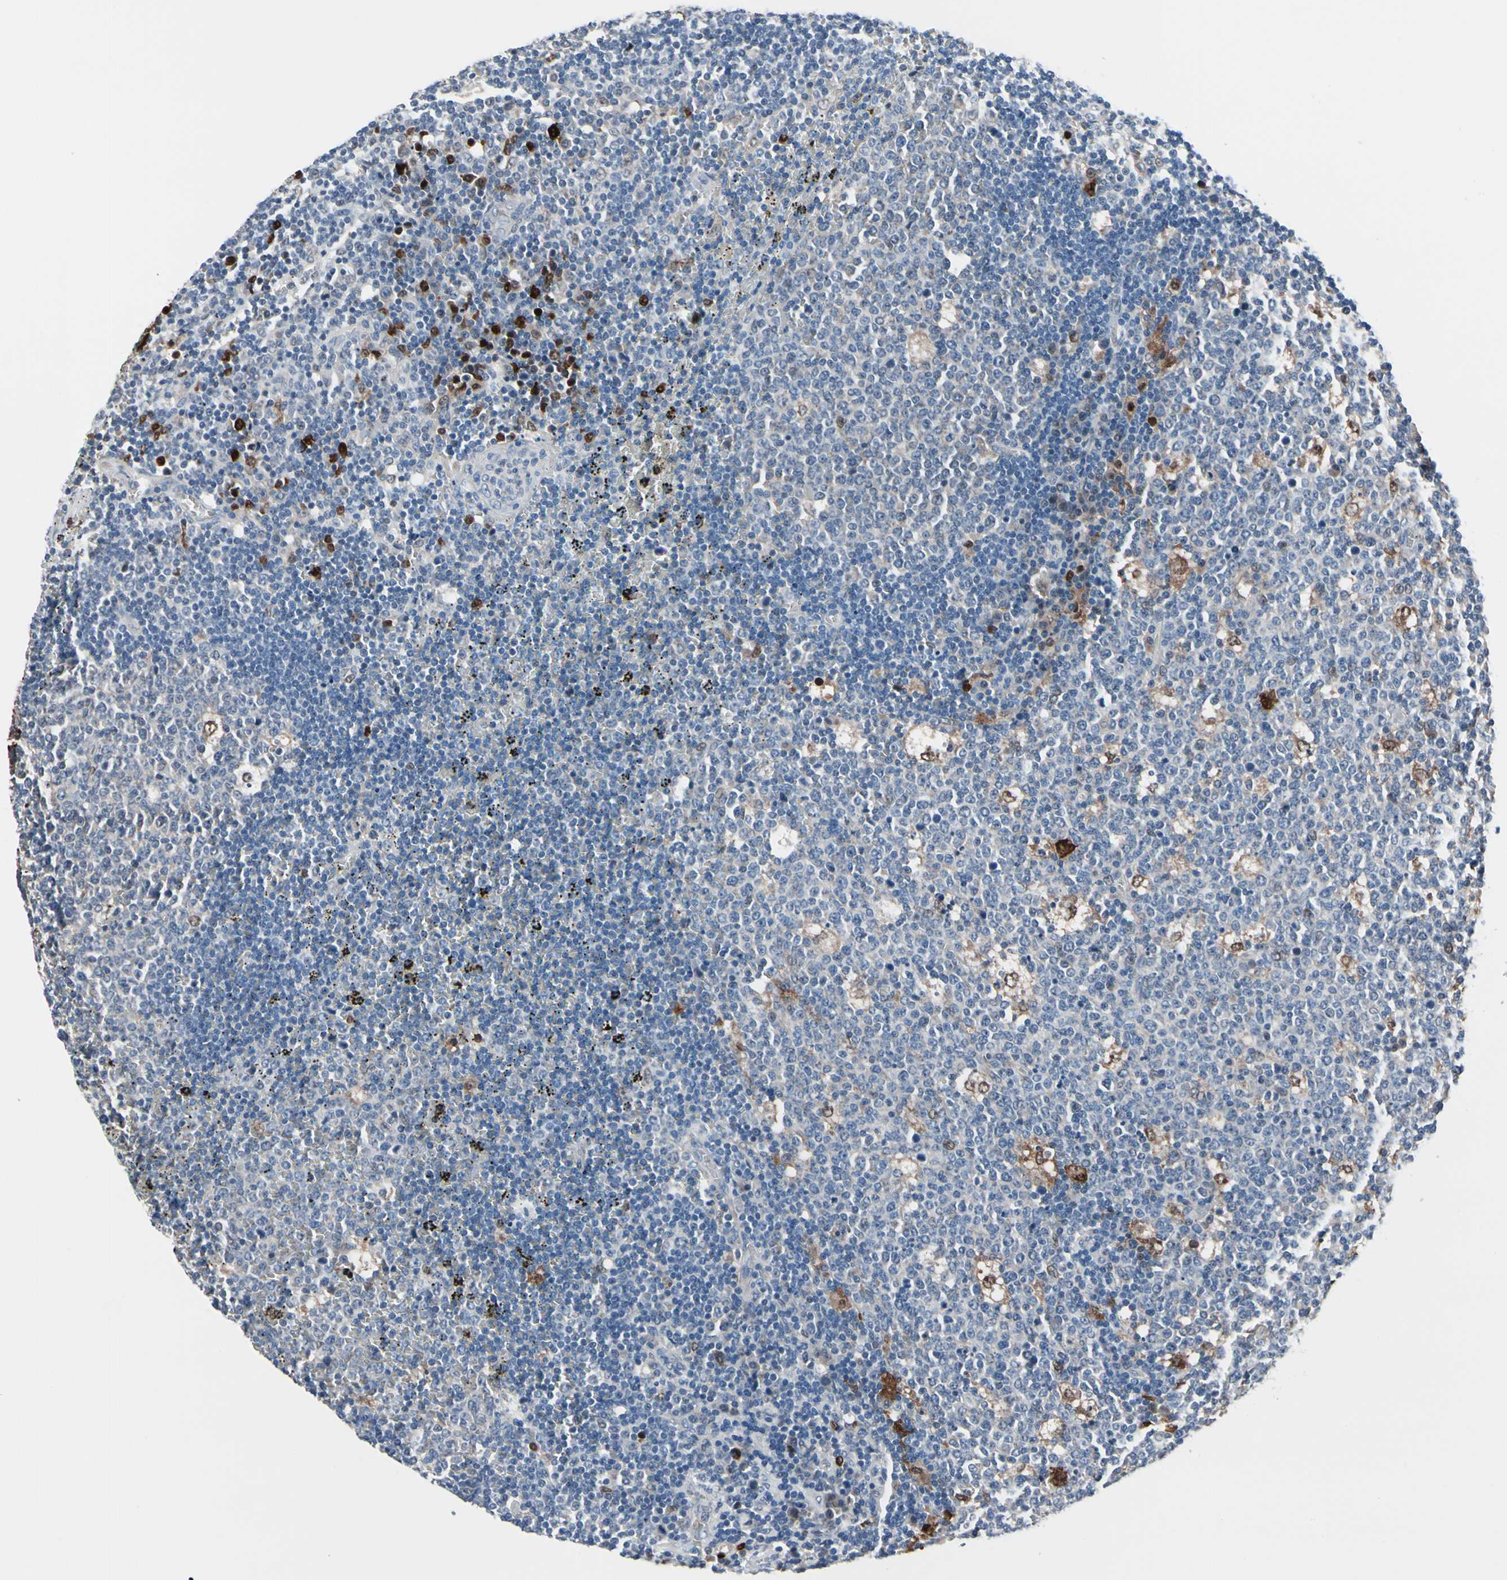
{"staining": {"intensity": "negative", "quantity": "none", "location": "none"}, "tissue": "lymph node", "cell_type": "Germinal center cells", "image_type": "normal", "snomed": [{"axis": "morphology", "description": "Normal tissue, NOS"}, {"axis": "topography", "description": "Lymph node"}, {"axis": "topography", "description": "Salivary gland"}], "caption": "Micrograph shows no significant protein staining in germinal center cells of benign lymph node.", "gene": "TXN", "patient": {"sex": "male", "age": 8}}